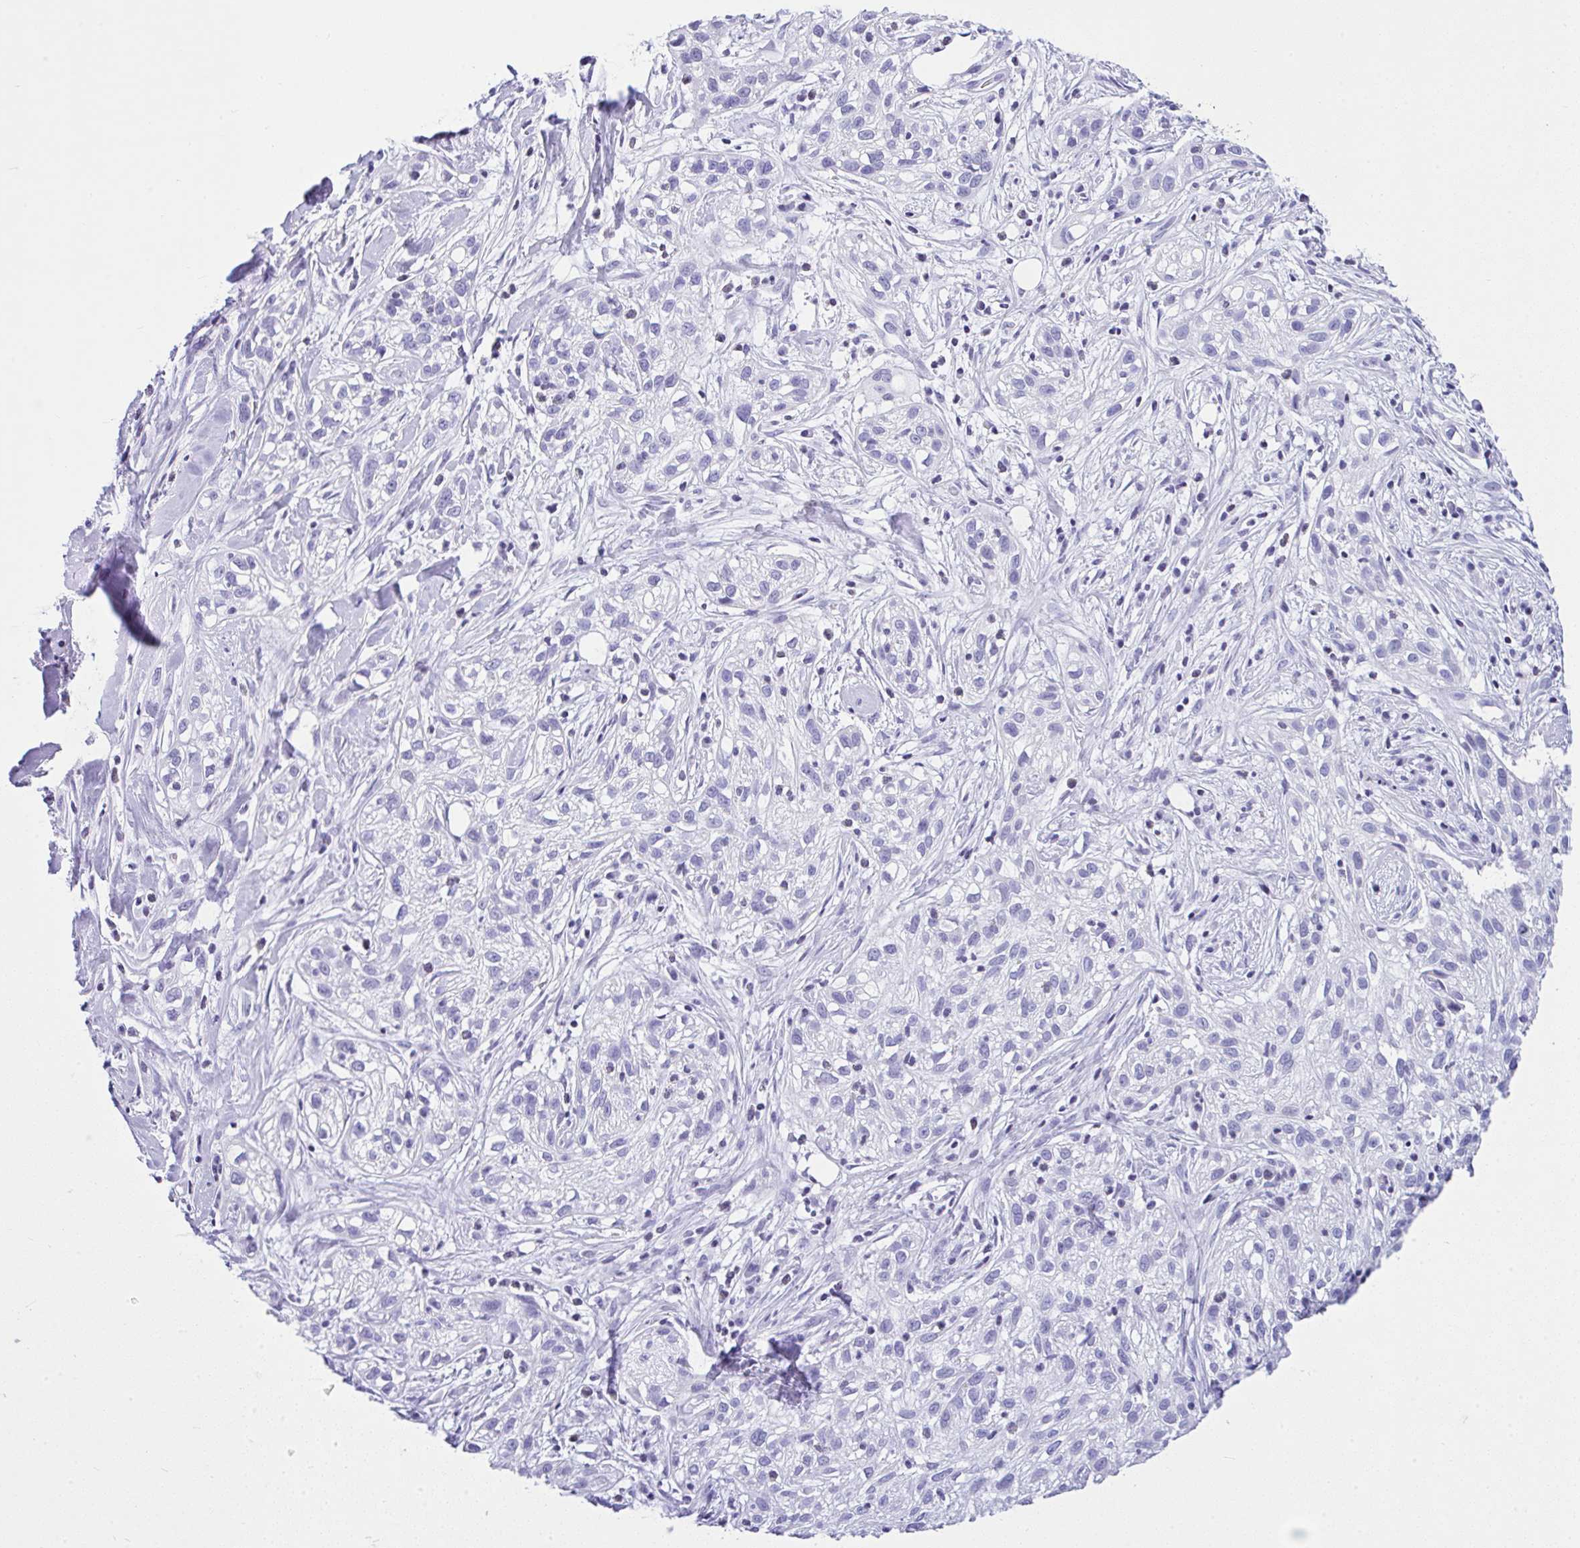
{"staining": {"intensity": "negative", "quantity": "none", "location": "none"}, "tissue": "skin cancer", "cell_type": "Tumor cells", "image_type": "cancer", "snomed": [{"axis": "morphology", "description": "Squamous cell carcinoma, NOS"}, {"axis": "topography", "description": "Skin"}], "caption": "IHC histopathology image of human skin cancer (squamous cell carcinoma) stained for a protein (brown), which shows no positivity in tumor cells.", "gene": "KRT27", "patient": {"sex": "male", "age": 82}}